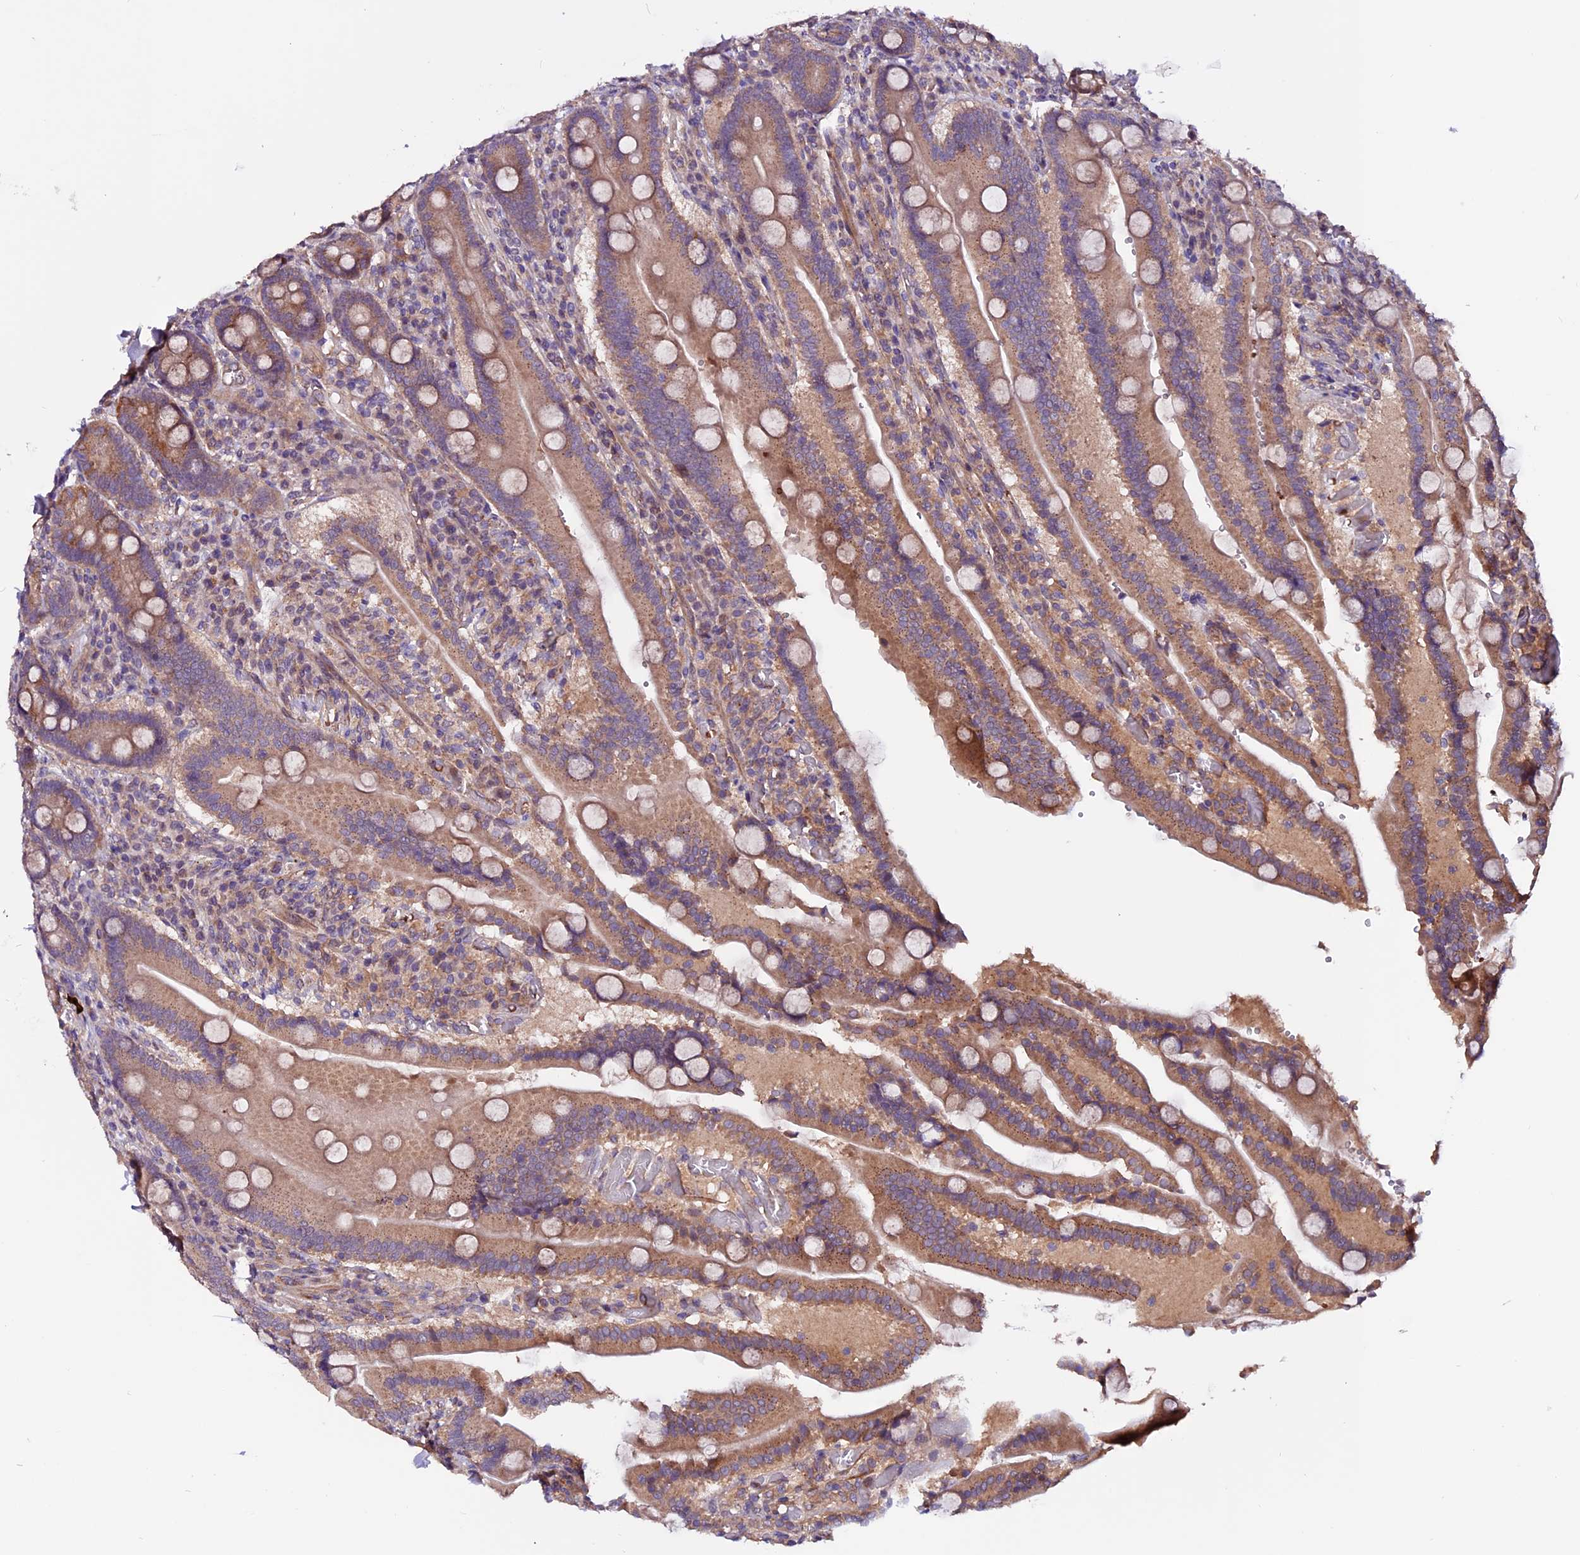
{"staining": {"intensity": "moderate", "quantity": ">75%", "location": "cytoplasmic/membranous"}, "tissue": "duodenum", "cell_type": "Glandular cells", "image_type": "normal", "snomed": [{"axis": "morphology", "description": "Normal tissue, NOS"}, {"axis": "topography", "description": "Duodenum"}], "caption": "Glandular cells demonstrate moderate cytoplasmic/membranous staining in approximately >75% of cells in unremarkable duodenum.", "gene": "RINL", "patient": {"sex": "female", "age": 62}}